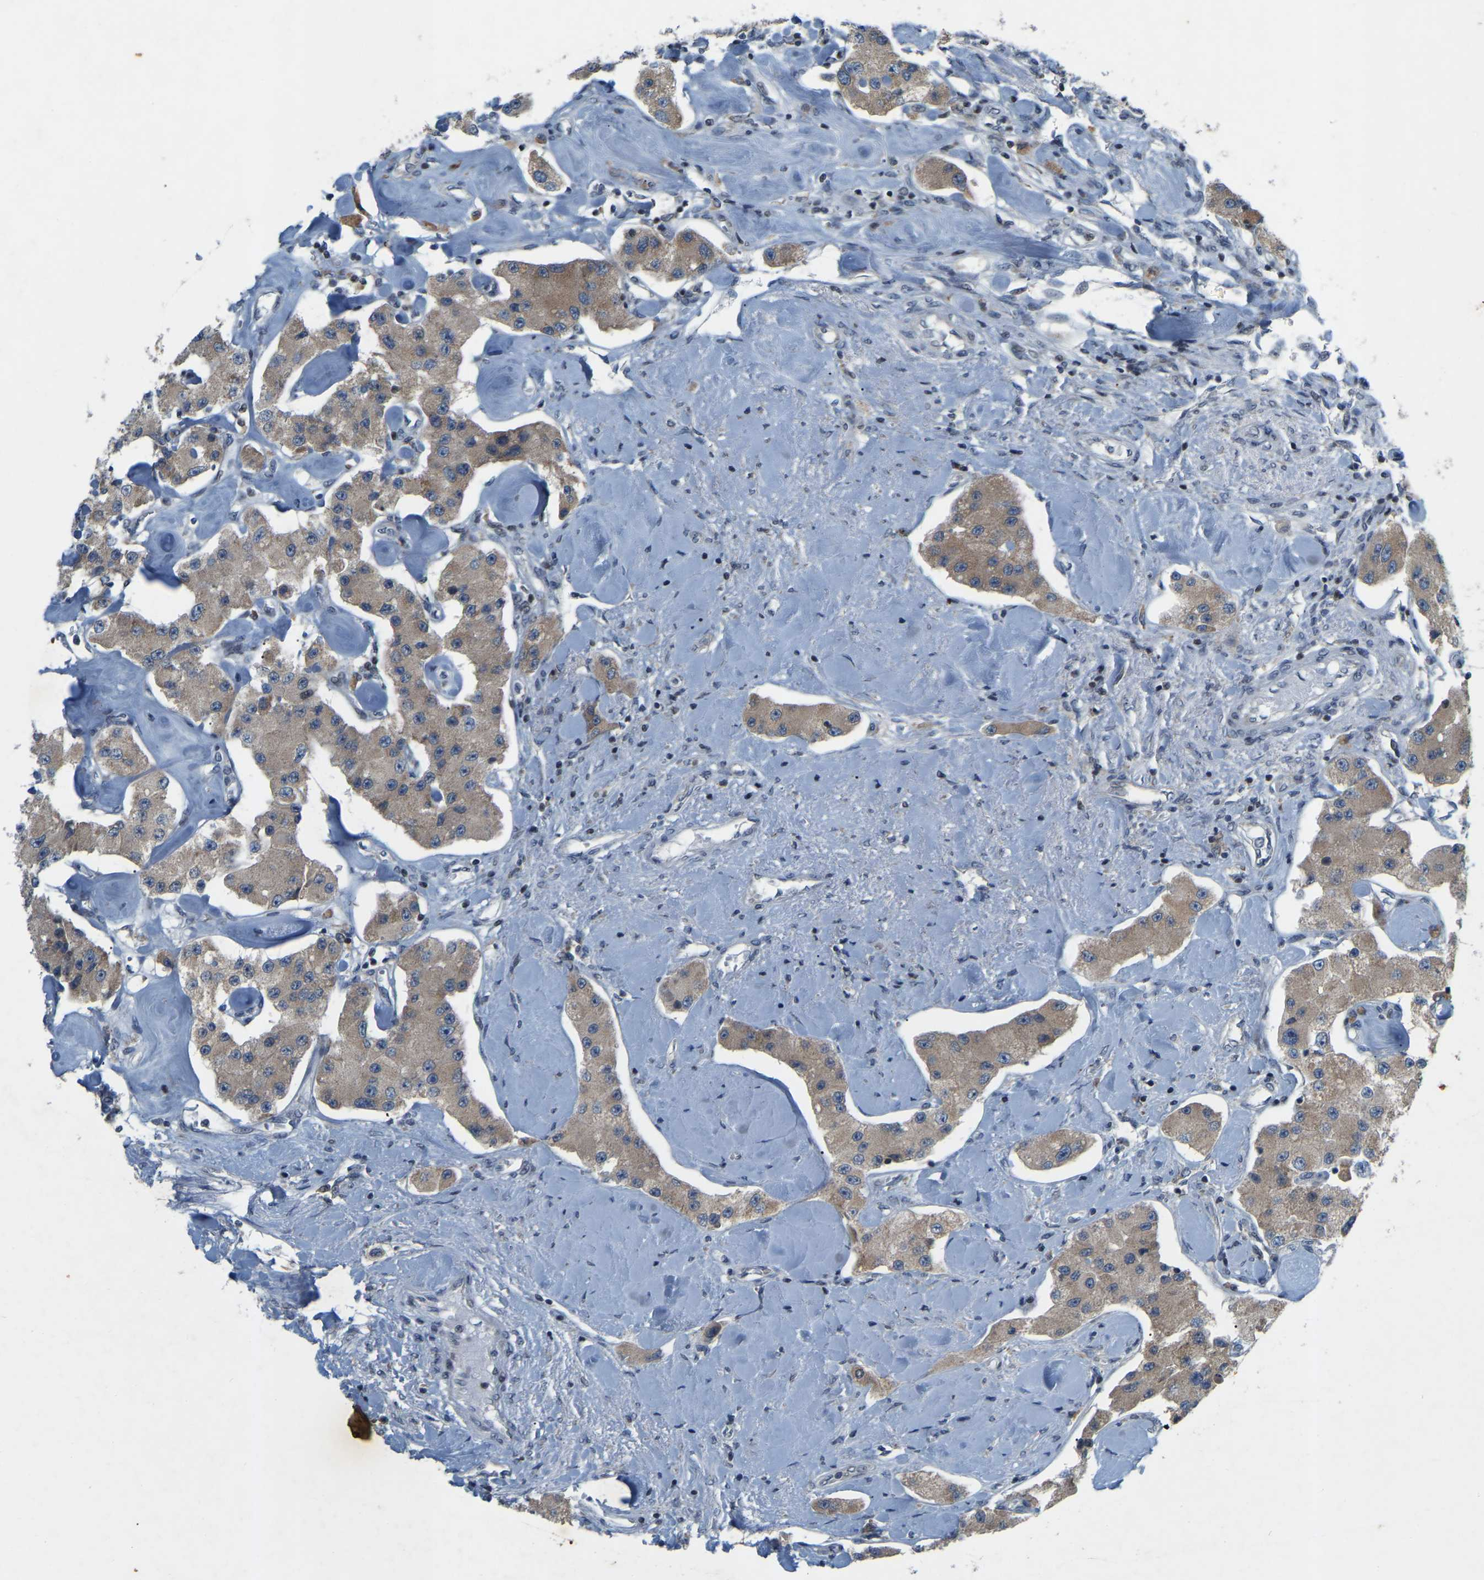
{"staining": {"intensity": "moderate", "quantity": ">75%", "location": "cytoplasmic/membranous"}, "tissue": "carcinoid", "cell_type": "Tumor cells", "image_type": "cancer", "snomed": [{"axis": "morphology", "description": "Carcinoid, malignant, NOS"}, {"axis": "topography", "description": "Pancreas"}], "caption": "Immunohistochemistry micrograph of neoplastic tissue: human carcinoid (malignant) stained using IHC exhibits medium levels of moderate protein expression localized specifically in the cytoplasmic/membranous of tumor cells, appearing as a cytoplasmic/membranous brown color.", "gene": "PARL", "patient": {"sex": "male", "age": 41}}